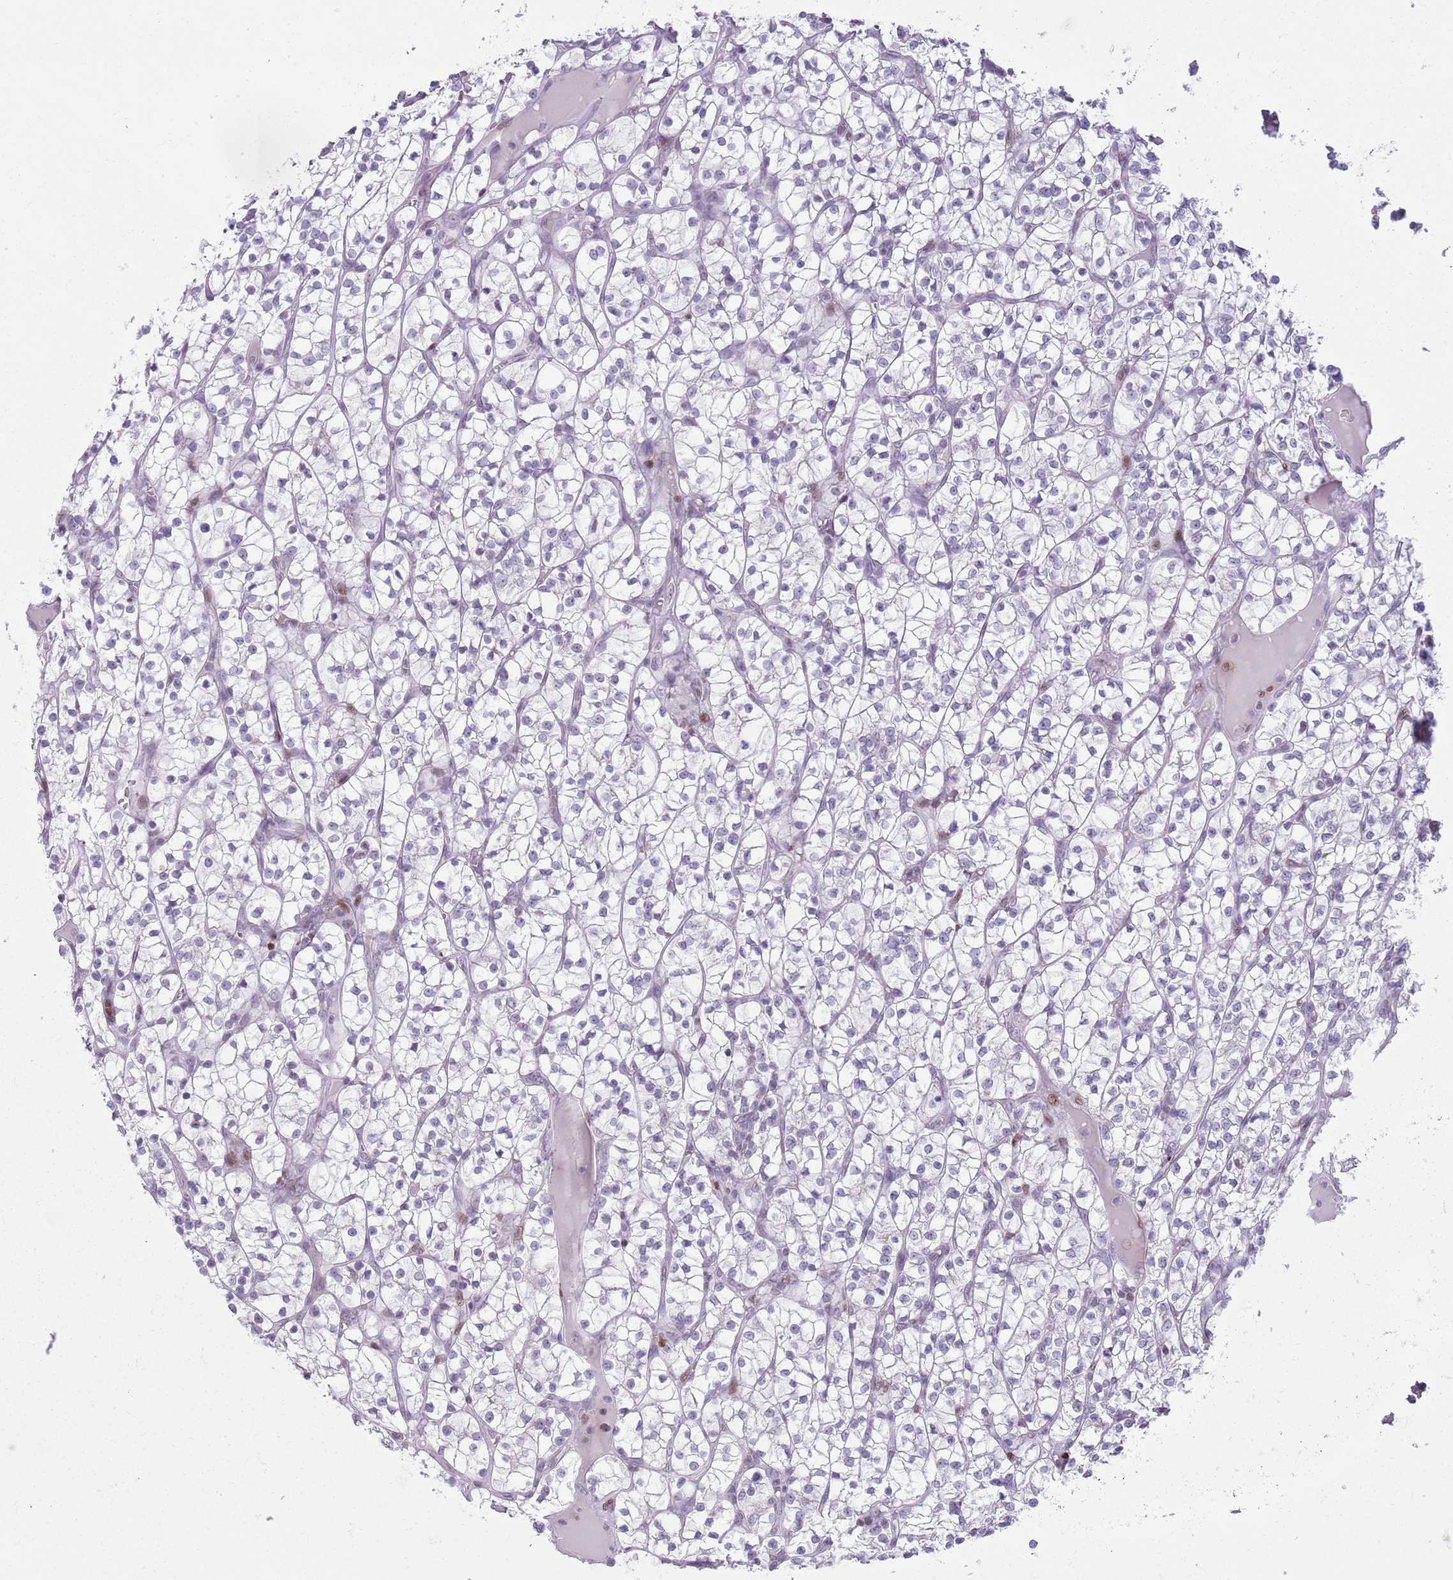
{"staining": {"intensity": "negative", "quantity": "none", "location": "none"}, "tissue": "renal cancer", "cell_type": "Tumor cells", "image_type": "cancer", "snomed": [{"axis": "morphology", "description": "Adenocarcinoma, NOS"}, {"axis": "topography", "description": "Kidney"}], "caption": "Renal cancer (adenocarcinoma) was stained to show a protein in brown. There is no significant staining in tumor cells.", "gene": "MFSD10", "patient": {"sex": "female", "age": 64}}